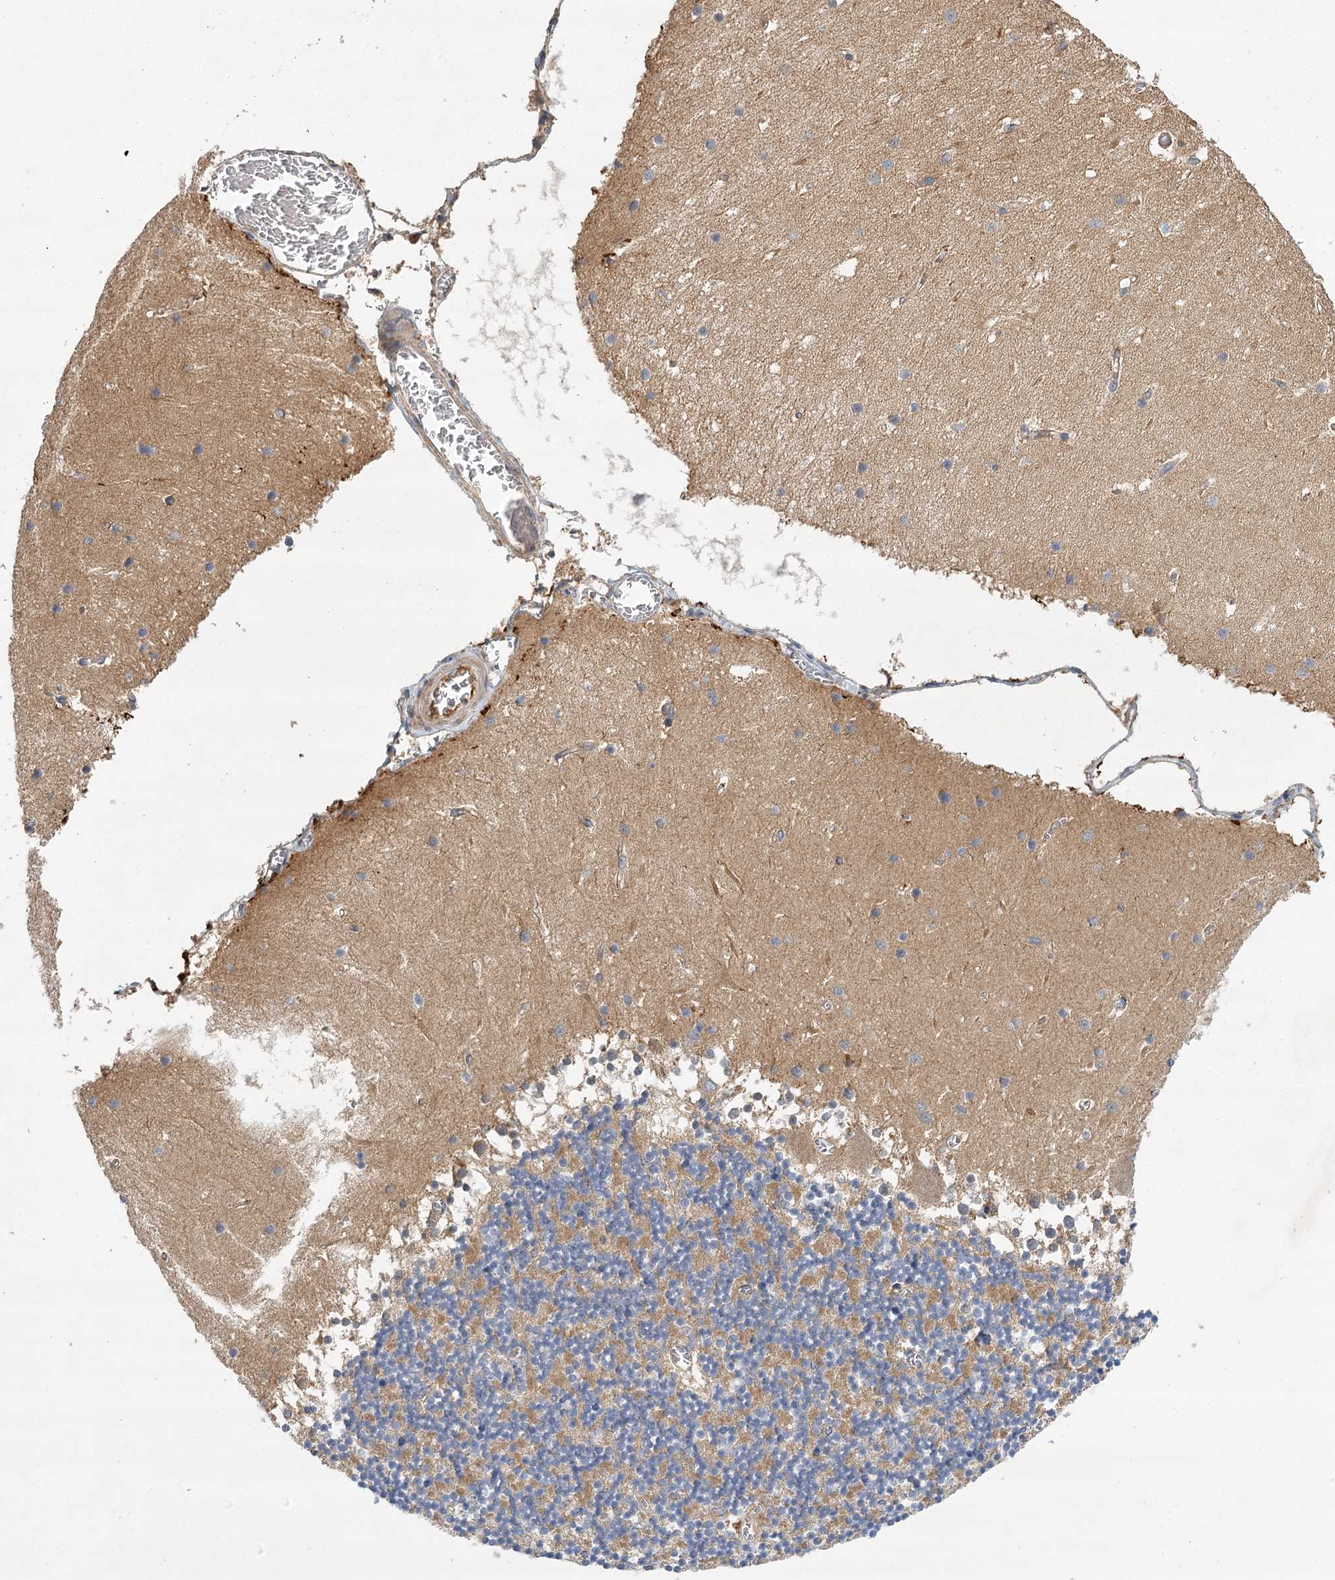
{"staining": {"intensity": "moderate", "quantity": "25%-75%", "location": "cytoplasmic/membranous"}, "tissue": "cerebellum", "cell_type": "Cells in granular layer", "image_type": "normal", "snomed": [{"axis": "morphology", "description": "Normal tissue, NOS"}, {"axis": "topography", "description": "Cerebellum"}], "caption": "Cells in granular layer exhibit medium levels of moderate cytoplasmic/membranous positivity in about 25%-75% of cells in unremarkable cerebellum. (Brightfield microscopy of DAB IHC at high magnification).", "gene": "LSS", "patient": {"sex": "female", "age": 28}}